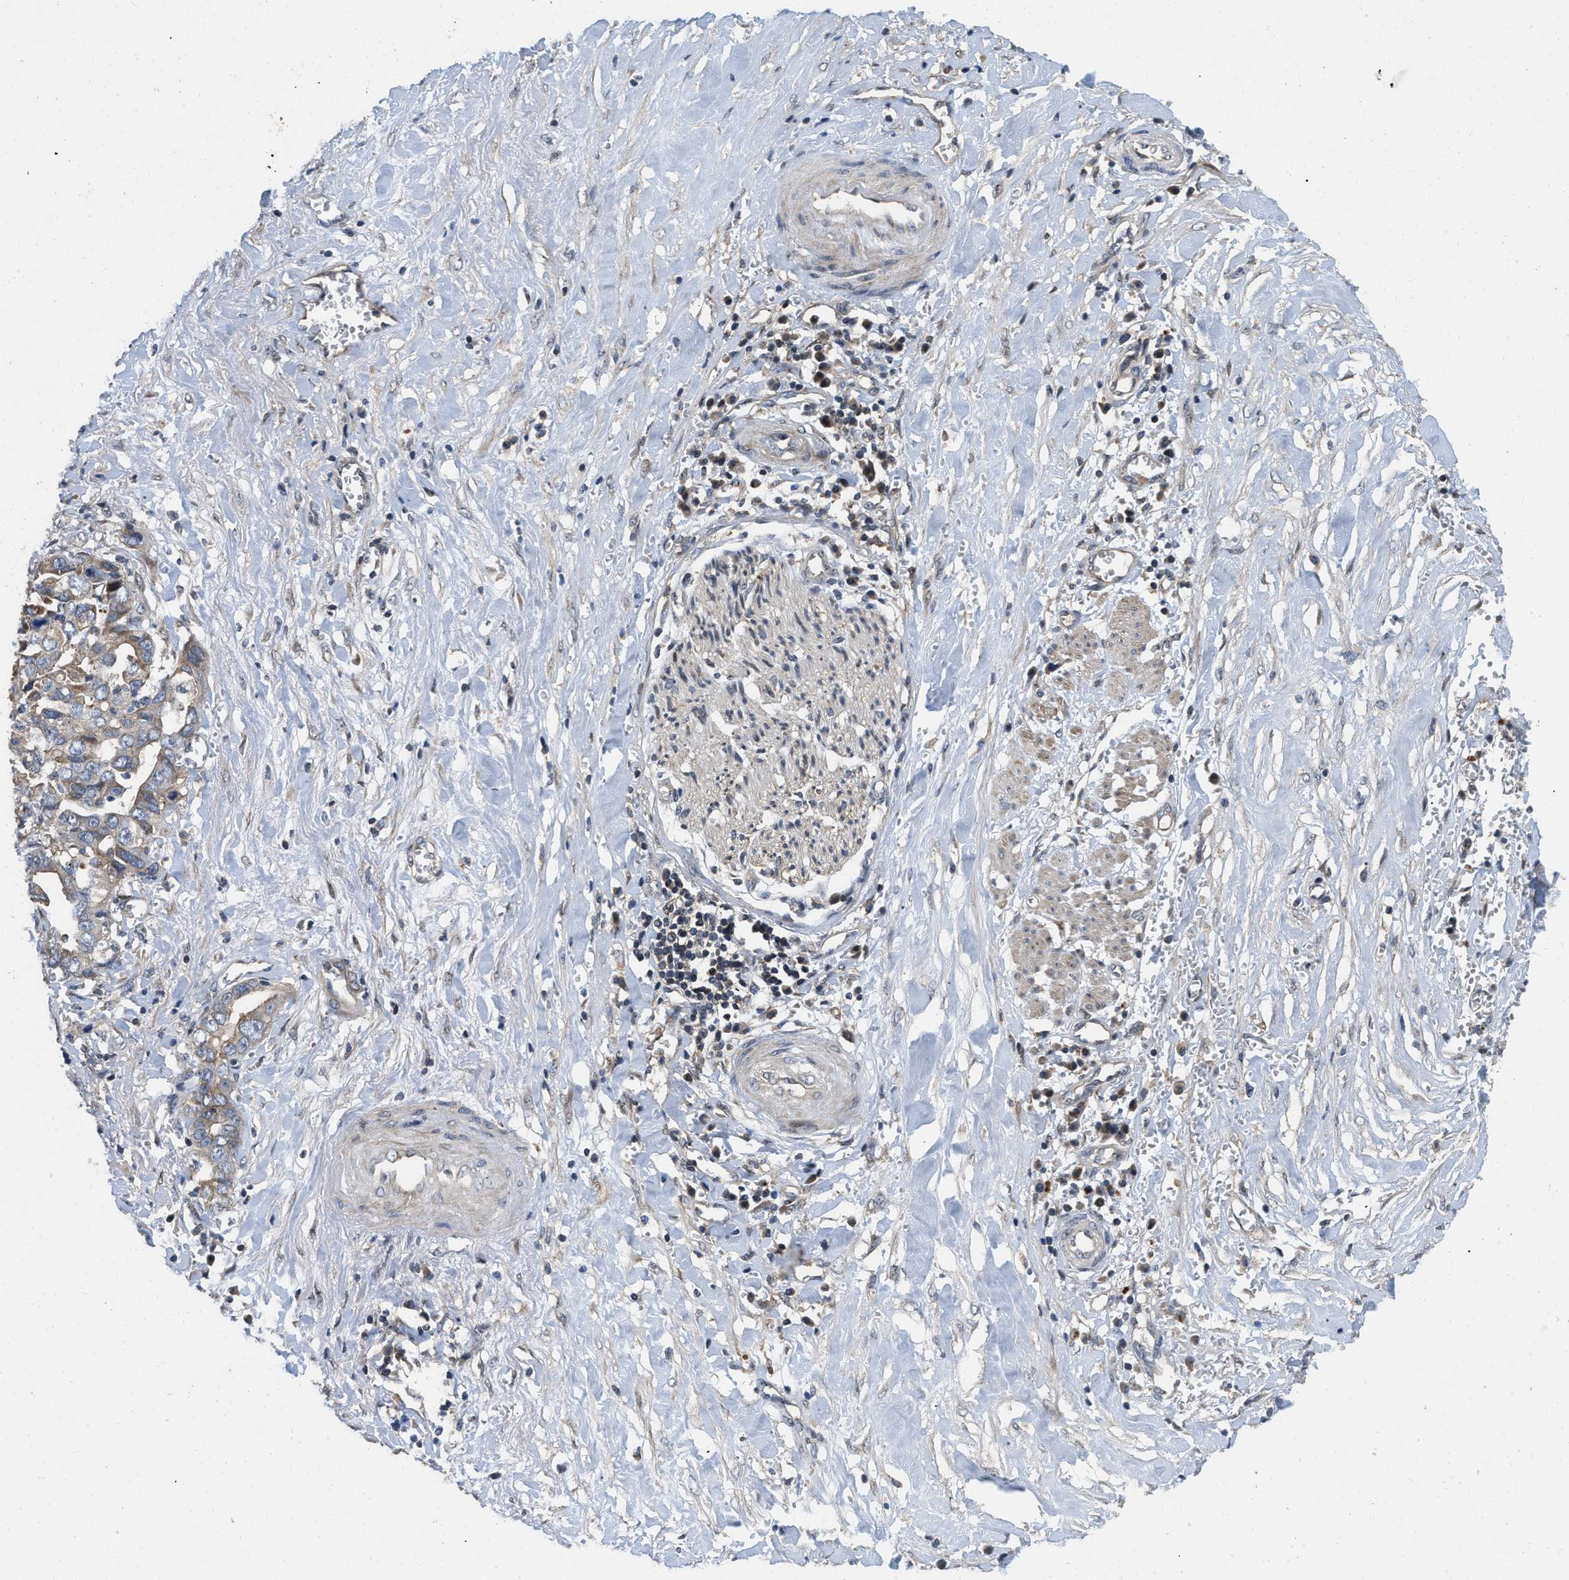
{"staining": {"intensity": "moderate", "quantity": "<25%", "location": "cytoplasmic/membranous"}, "tissue": "liver cancer", "cell_type": "Tumor cells", "image_type": "cancer", "snomed": [{"axis": "morphology", "description": "Cholangiocarcinoma"}, {"axis": "topography", "description": "Liver"}], "caption": "Immunohistochemical staining of liver cancer displays low levels of moderate cytoplasmic/membranous expression in approximately <25% of tumor cells.", "gene": "PRDM14", "patient": {"sex": "female", "age": 79}}